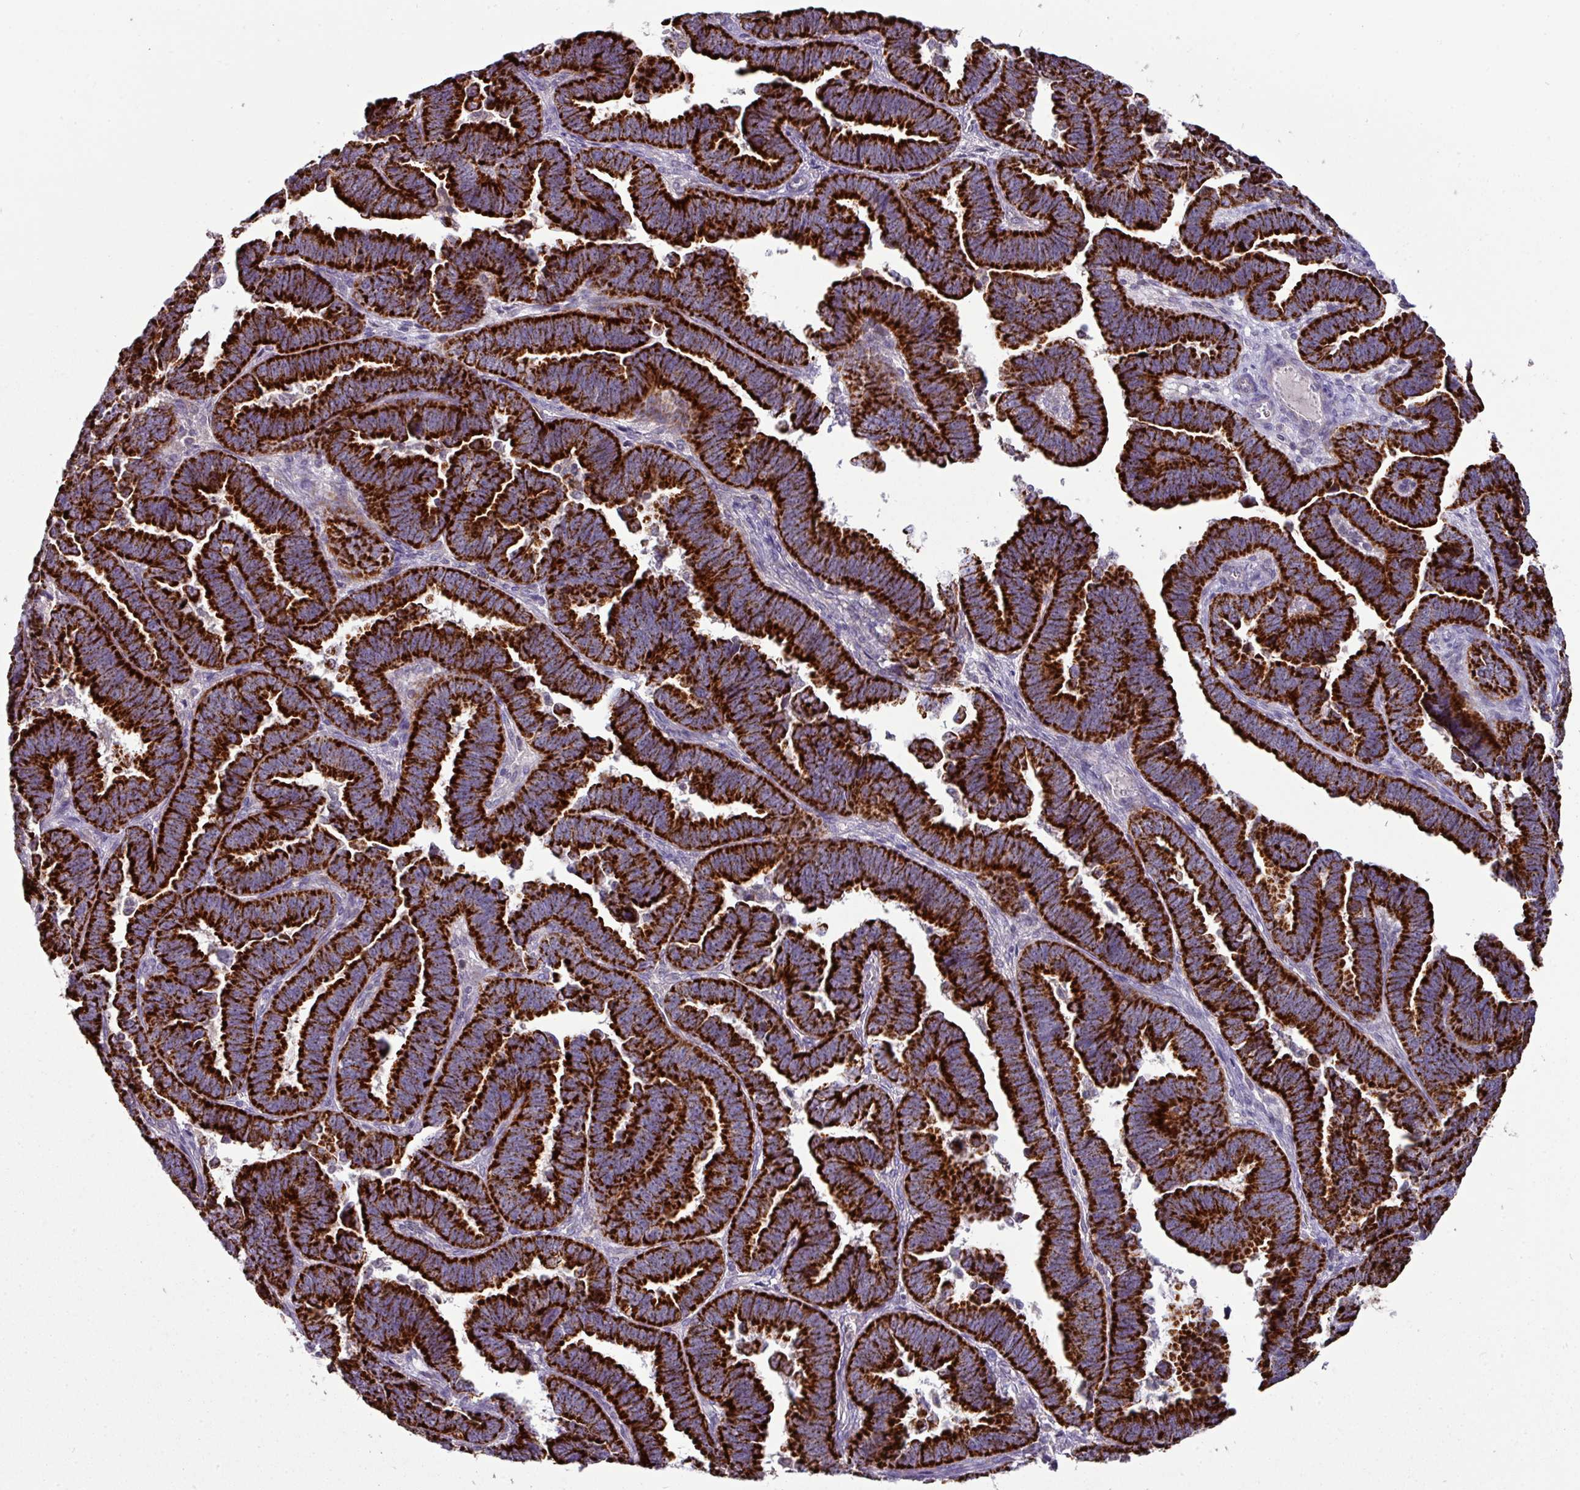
{"staining": {"intensity": "strong", "quantity": ">75%", "location": "cytoplasmic/membranous"}, "tissue": "endometrial cancer", "cell_type": "Tumor cells", "image_type": "cancer", "snomed": [{"axis": "morphology", "description": "Adenocarcinoma, NOS"}, {"axis": "topography", "description": "Endometrium"}], "caption": "Immunohistochemical staining of endometrial cancer (adenocarcinoma) displays high levels of strong cytoplasmic/membranous positivity in about >75% of tumor cells.", "gene": "TRAPPC1", "patient": {"sex": "female", "age": 75}}